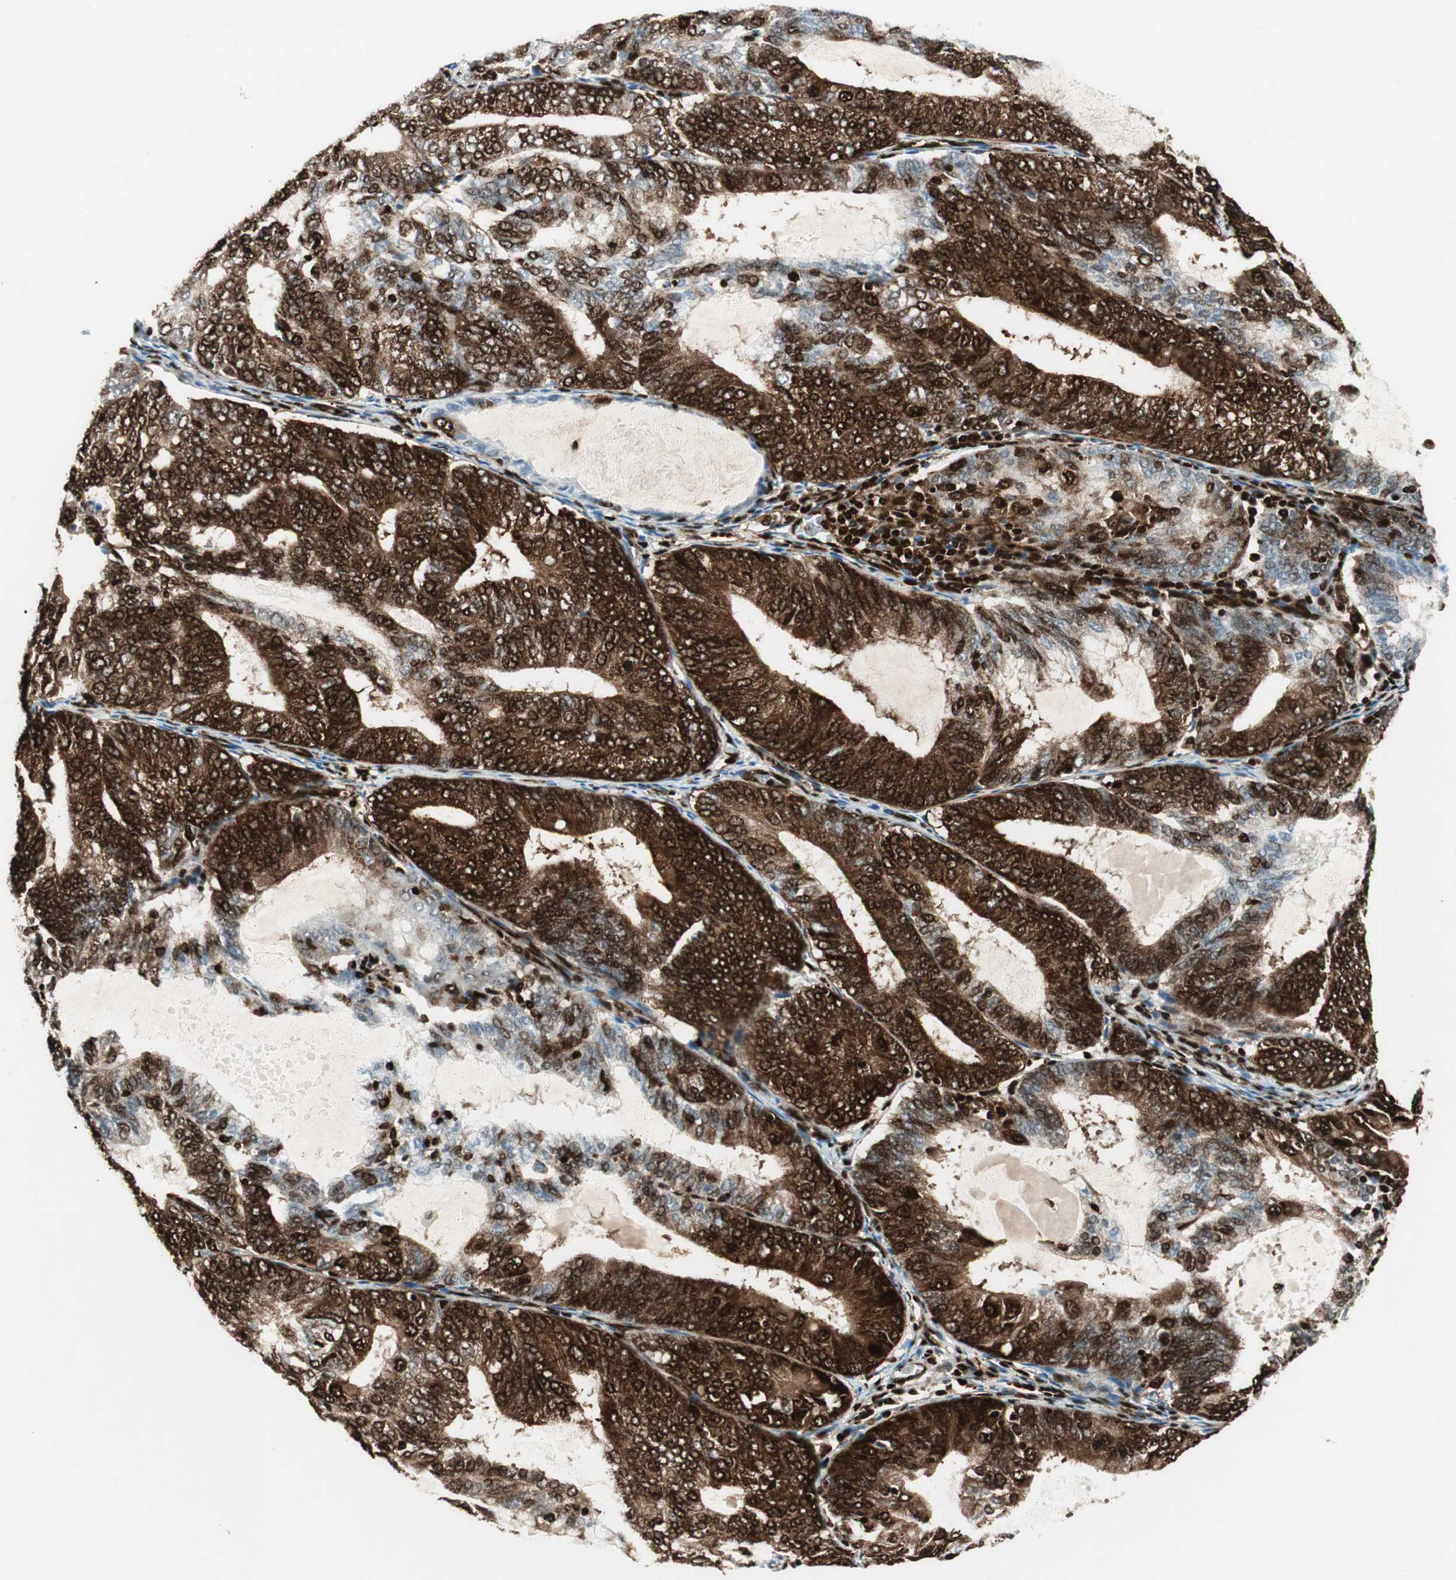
{"staining": {"intensity": "strong", "quantity": ">75%", "location": "cytoplasmic/membranous,nuclear"}, "tissue": "endometrial cancer", "cell_type": "Tumor cells", "image_type": "cancer", "snomed": [{"axis": "morphology", "description": "Adenocarcinoma, NOS"}, {"axis": "topography", "description": "Endometrium"}], "caption": "A high-resolution image shows immunohistochemistry (IHC) staining of adenocarcinoma (endometrial), which displays strong cytoplasmic/membranous and nuclear staining in about >75% of tumor cells.", "gene": "EWSR1", "patient": {"sex": "female", "age": 81}}